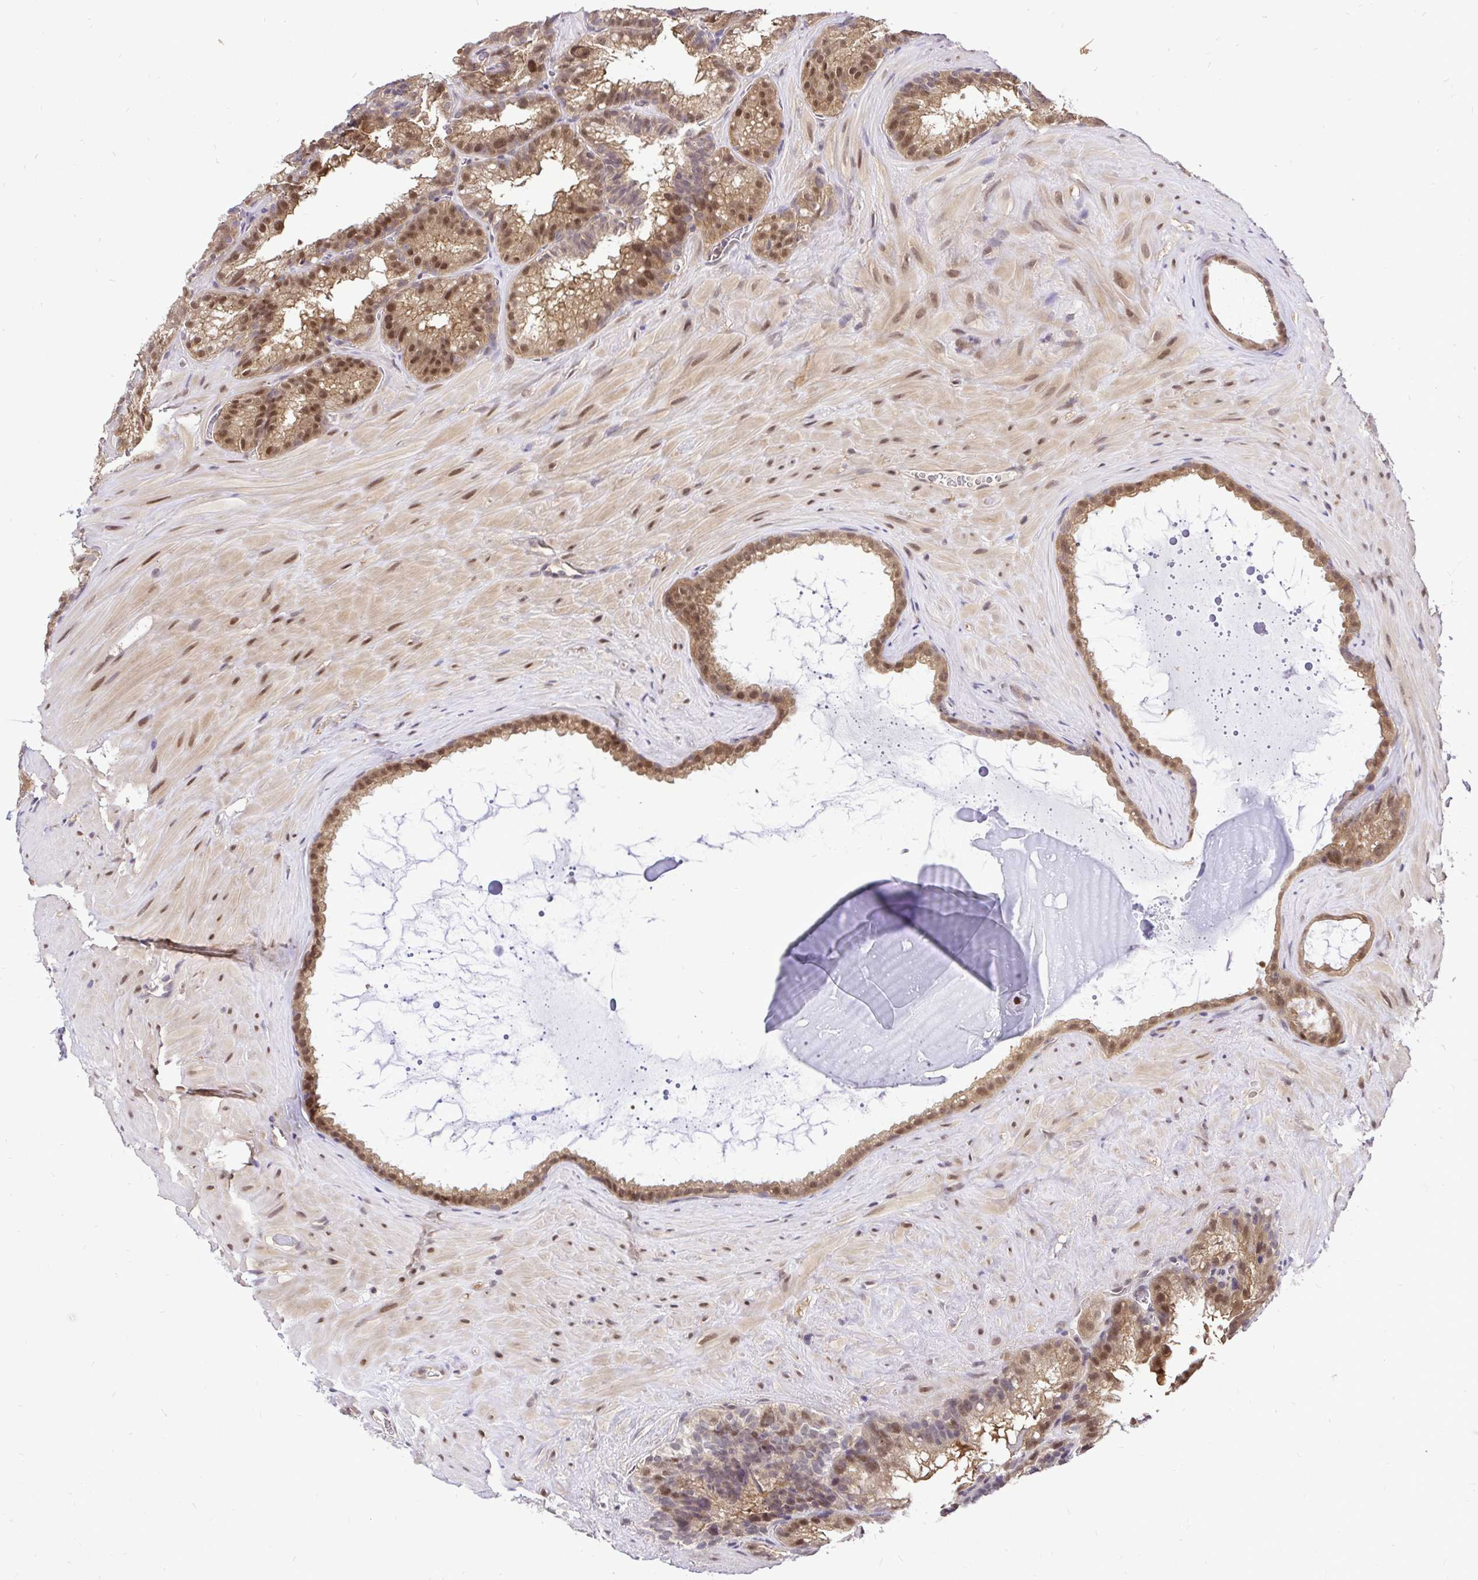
{"staining": {"intensity": "moderate", "quantity": "25%-75%", "location": "cytoplasmic/membranous,nuclear"}, "tissue": "seminal vesicle", "cell_type": "Glandular cells", "image_type": "normal", "snomed": [{"axis": "morphology", "description": "Normal tissue, NOS"}, {"axis": "topography", "description": "Seminal veicle"}], "caption": "Glandular cells show moderate cytoplasmic/membranous,nuclear positivity in approximately 25%-75% of cells in normal seminal vesicle. (DAB IHC with brightfield microscopy, high magnification).", "gene": "UBE2M", "patient": {"sex": "male", "age": 60}}